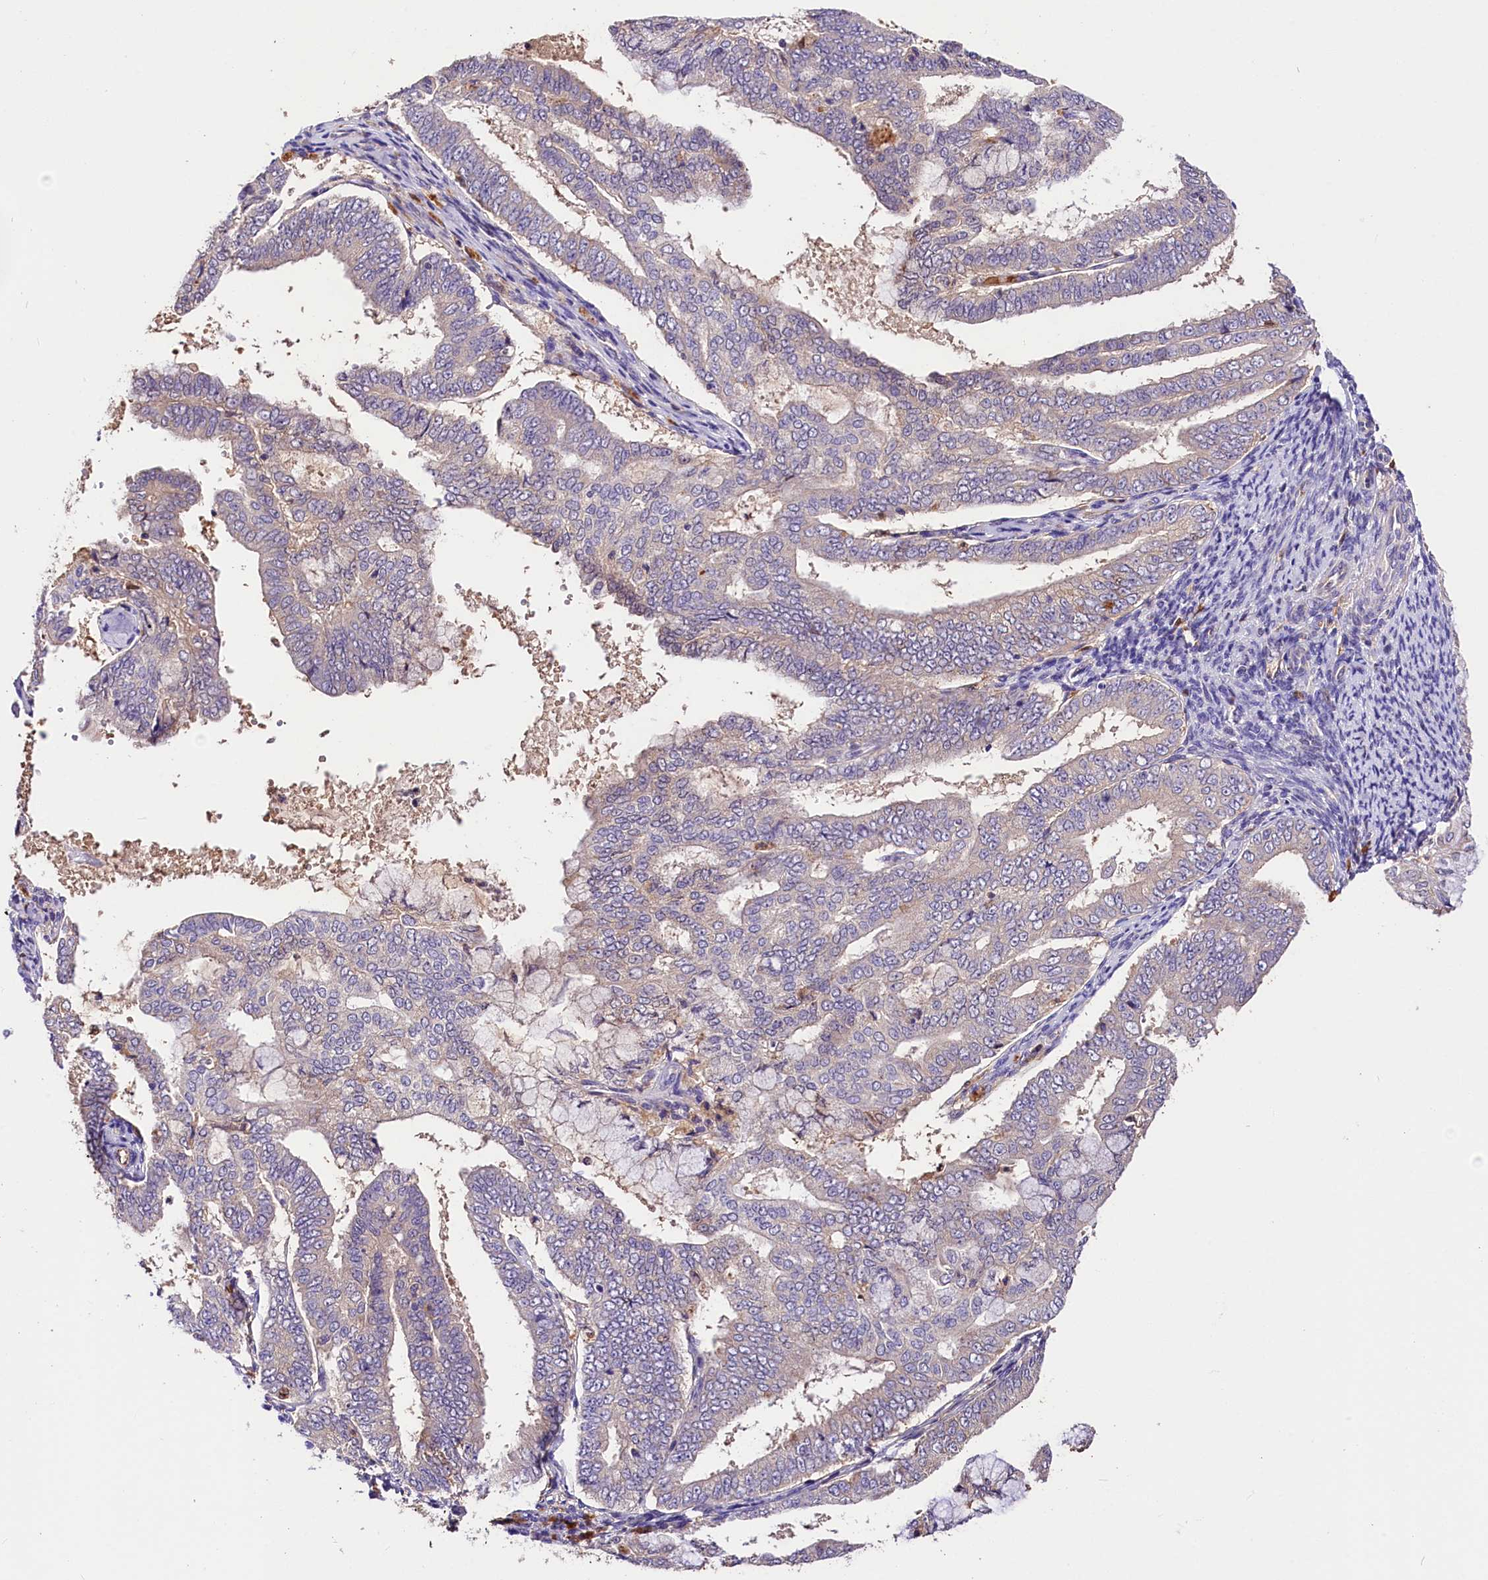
{"staining": {"intensity": "negative", "quantity": "none", "location": "none"}, "tissue": "endometrial cancer", "cell_type": "Tumor cells", "image_type": "cancer", "snomed": [{"axis": "morphology", "description": "Adenocarcinoma, NOS"}, {"axis": "topography", "description": "Endometrium"}], "caption": "Immunohistochemistry histopathology image of human adenocarcinoma (endometrial) stained for a protein (brown), which reveals no expression in tumor cells.", "gene": "ARMC6", "patient": {"sex": "female", "age": 63}}